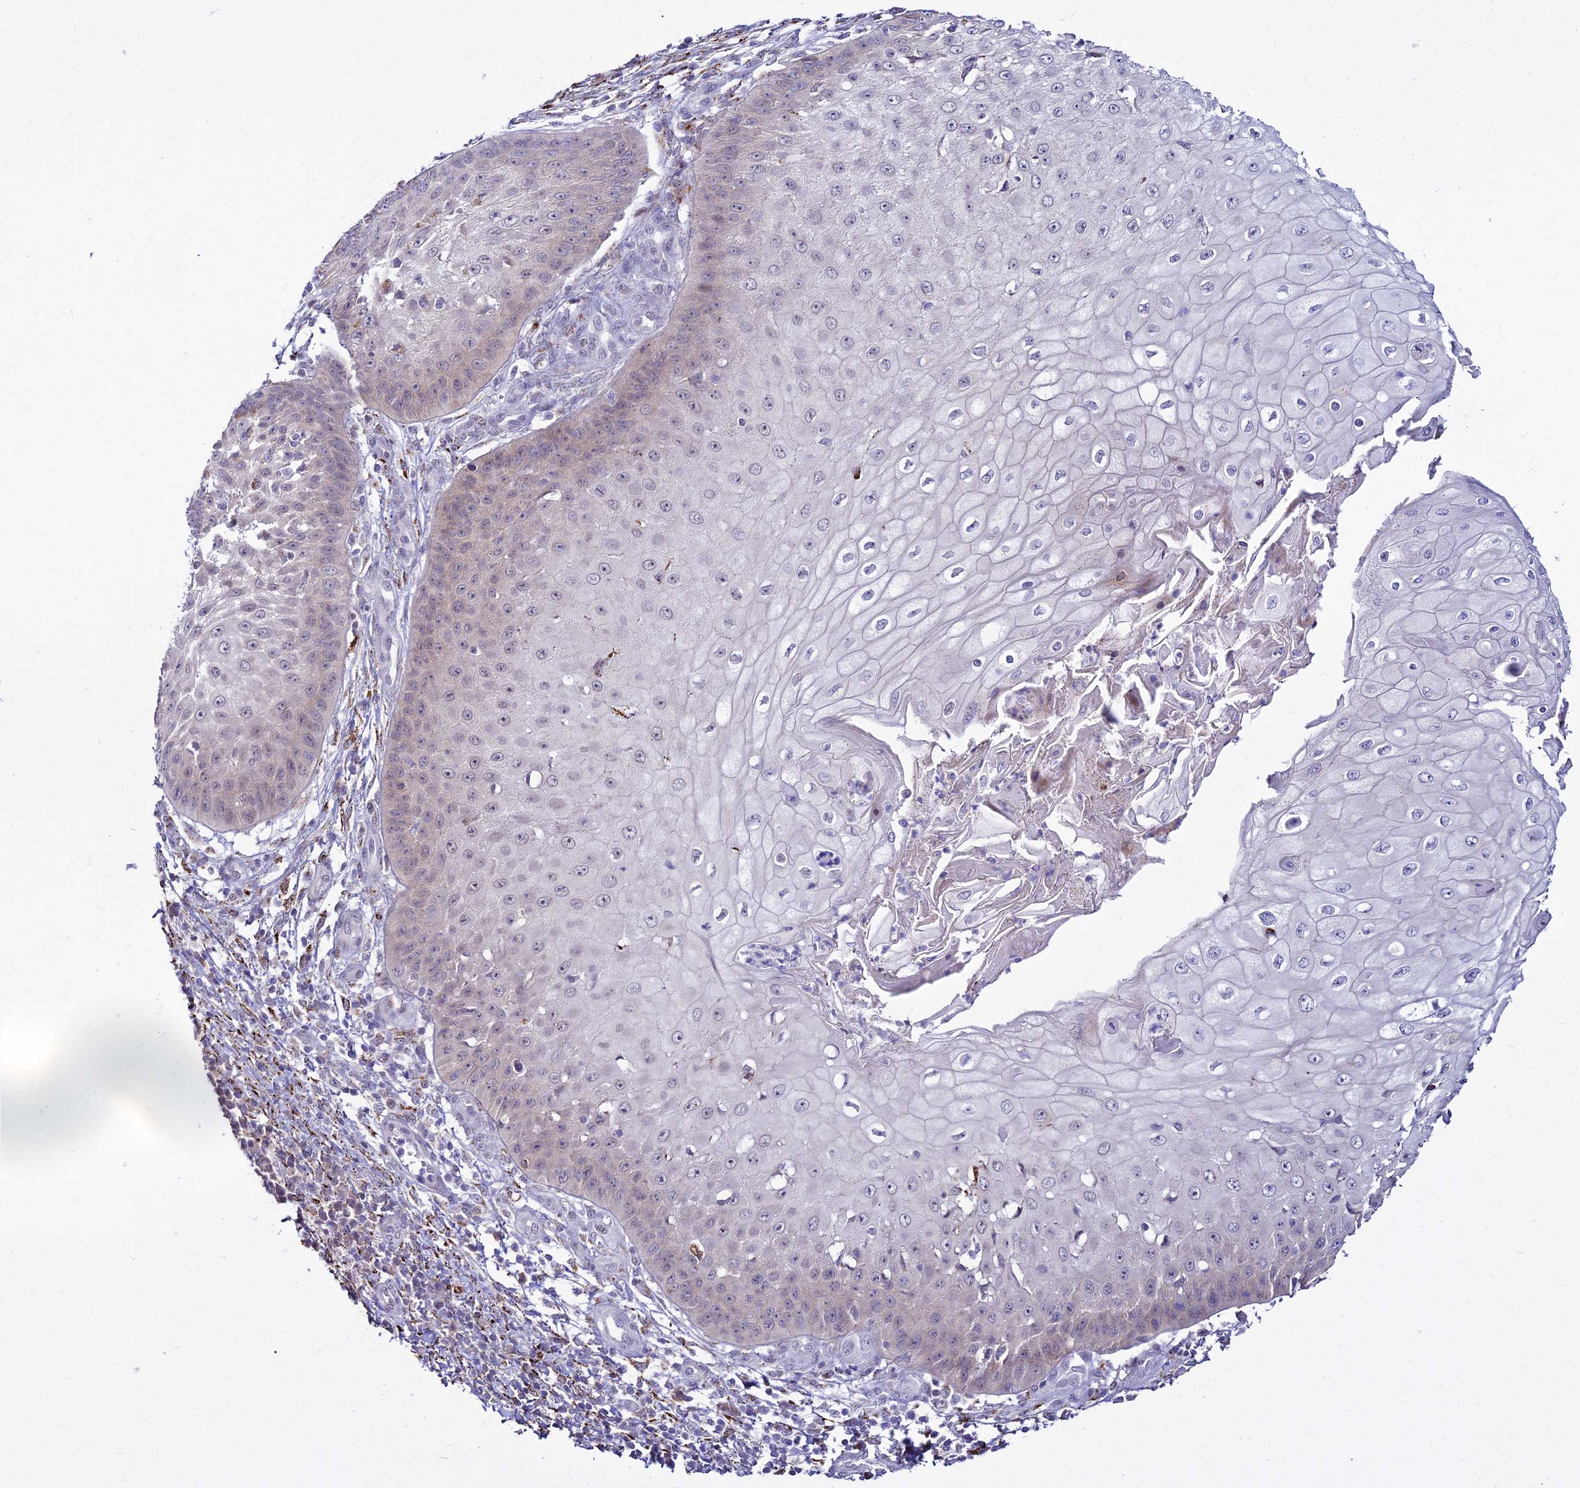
{"staining": {"intensity": "weak", "quantity": "<25%", "location": "cytoplasmic/membranous,nuclear"}, "tissue": "skin cancer", "cell_type": "Tumor cells", "image_type": "cancer", "snomed": [{"axis": "morphology", "description": "Squamous cell carcinoma, NOS"}, {"axis": "topography", "description": "Skin"}], "caption": "Immunohistochemical staining of skin cancer (squamous cell carcinoma) demonstrates no significant positivity in tumor cells.", "gene": "C6orf163", "patient": {"sex": "male", "age": 70}}